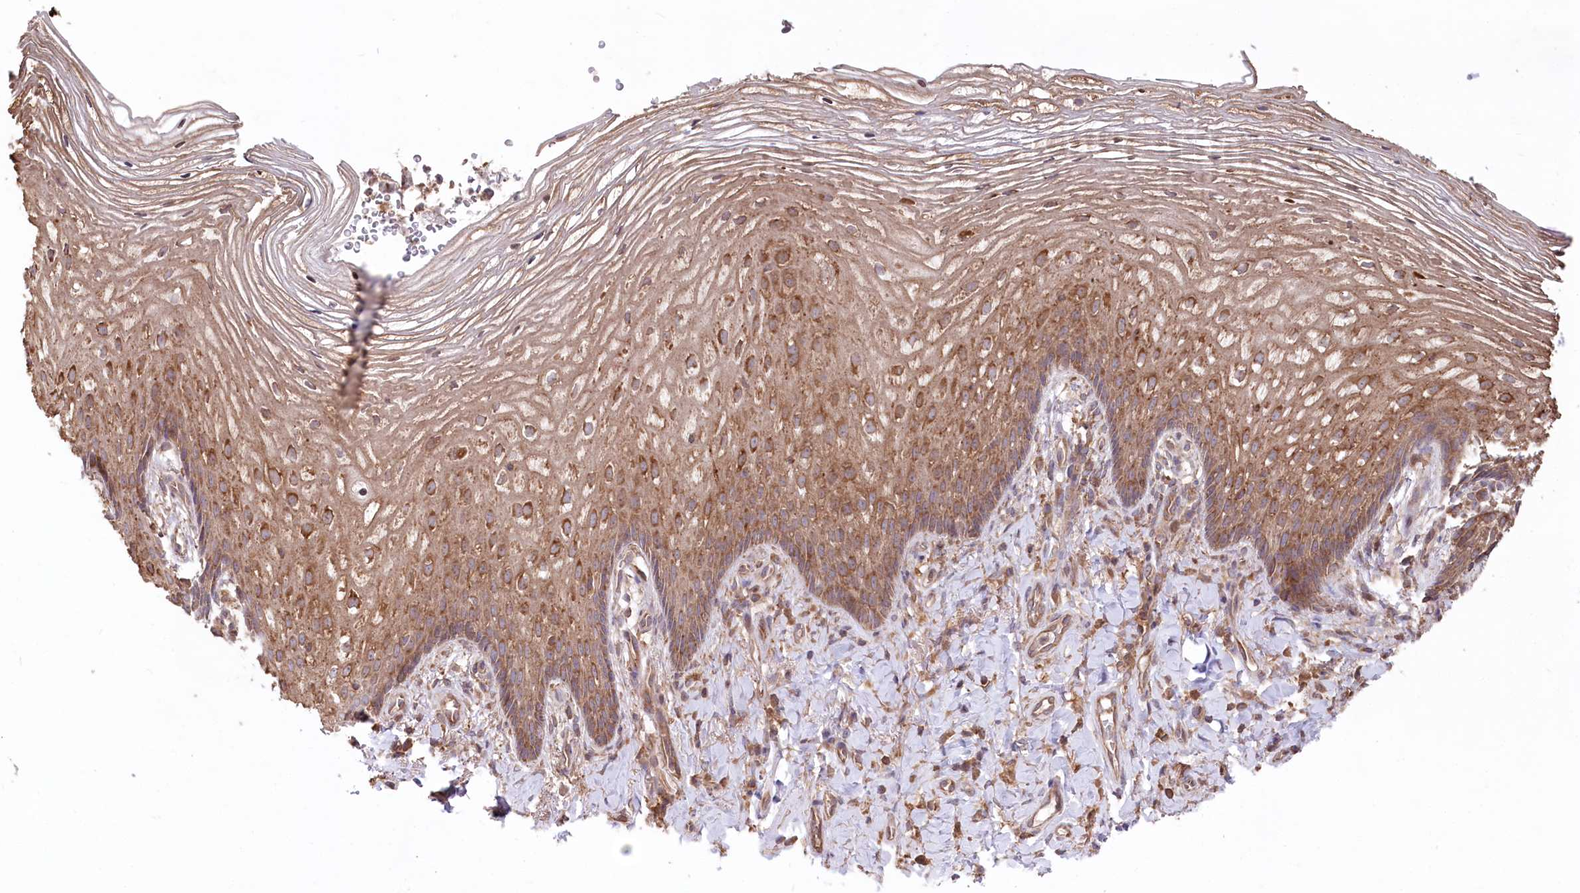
{"staining": {"intensity": "moderate", "quantity": ">75%", "location": "cytoplasmic/membranous"}, "tissue": "vagina", "cell_type": "Squamous epithelial cells", "image_type": "normal", "snomed": [{"axis": "morphology", "description": "Normal tissue, NOS"}, {"axis": "topography", "description": "Vagina"}], "caption": "A photomicrograph showing moderate cytoplasmic/membranous positivity in about >75% of squamous epithelial cells in benign vagina, as visualized by brown immunohistochemical staining.", "gene": "PPP1R21", "patient": {"sex": "female", "age": 60}}